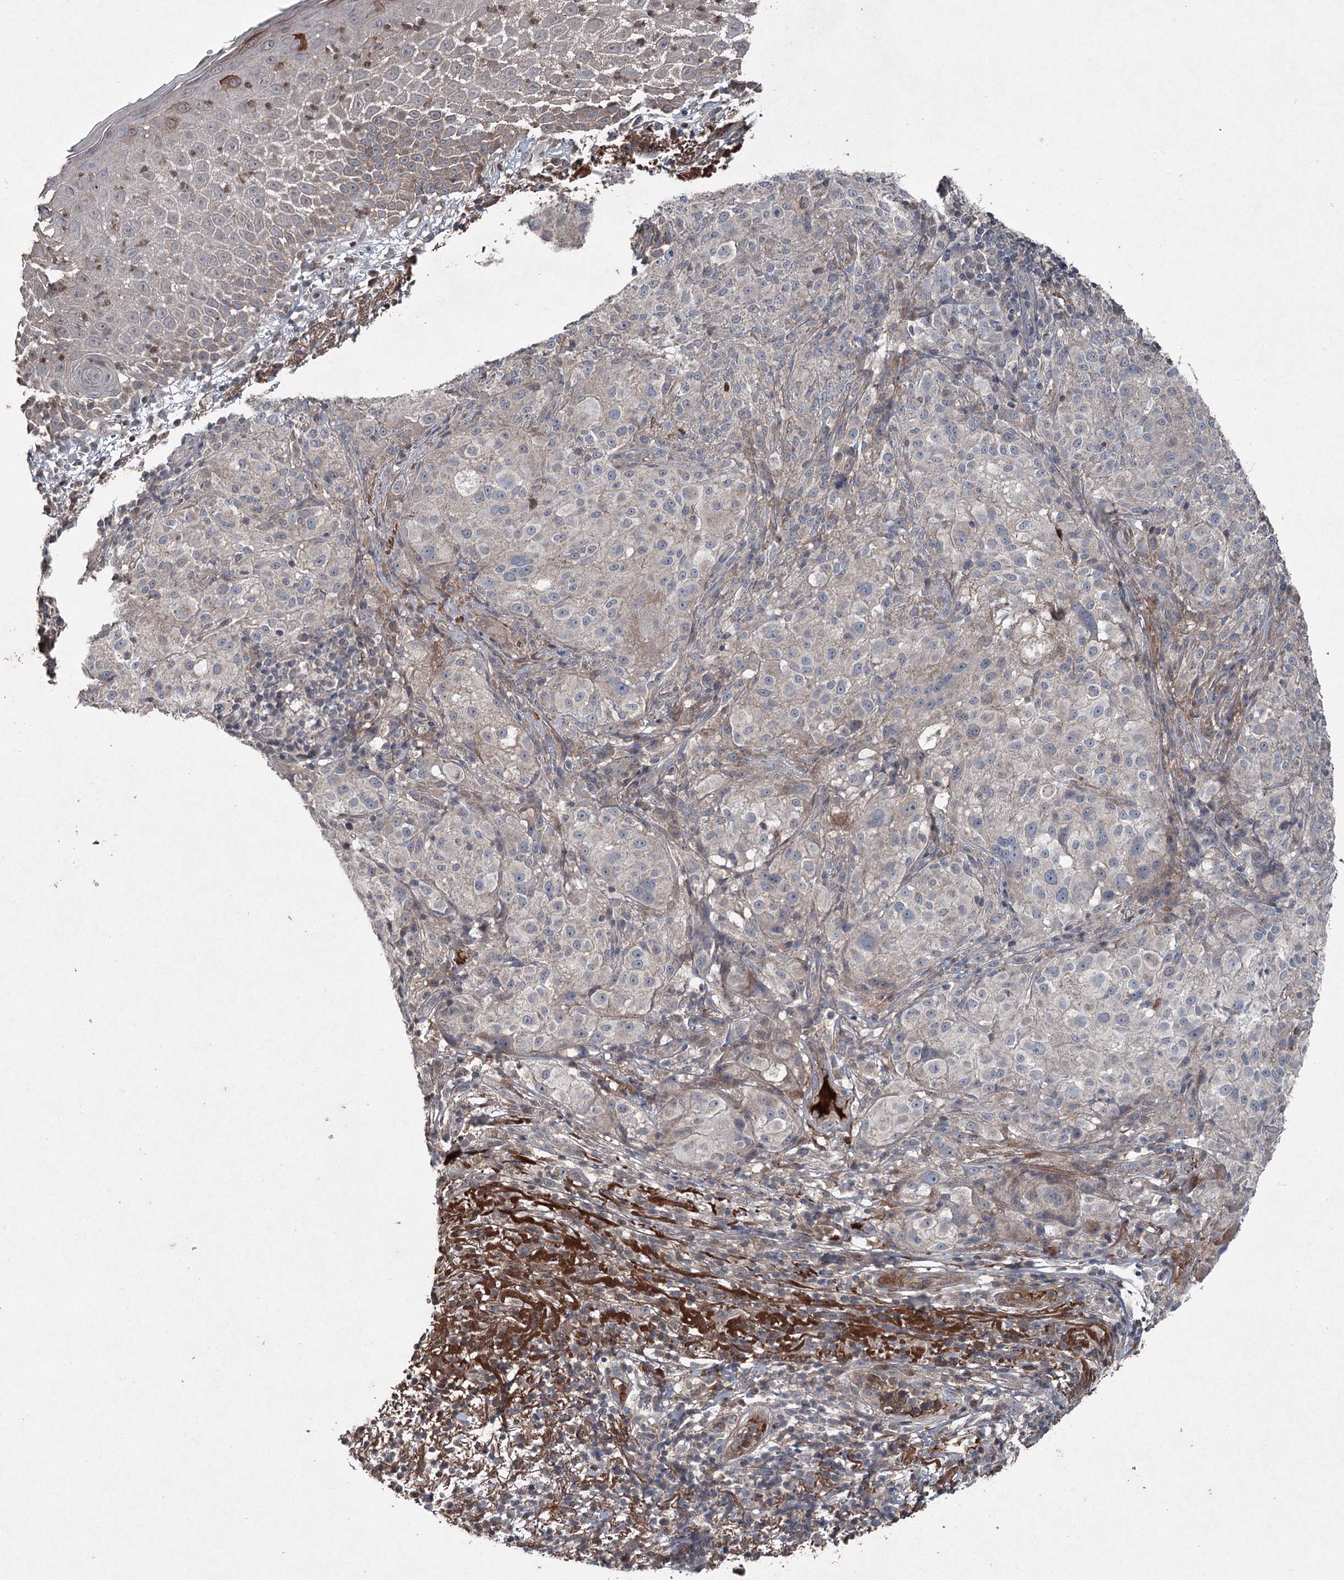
{"staining": {"intensity": "negative", "quantity": "none", "location": "none"}, "tissue": "melanoma", "cell_type": "Tumor cells", "image_type": "cancer", "snomed": [{"axis": "morphology", "description": "Necrosis, NOS"}, {"axis": "morphology", "description": "Malignant melanoma, NOS"}, {"axis": "topography", "description": "Skin"}], "caption": "This is an immunohistochemistry histopathology image of melanoma. There is no expression in tumor cells.", "gene": "PGLYRP2", "patient": {"sex": "female", "age": 87}}